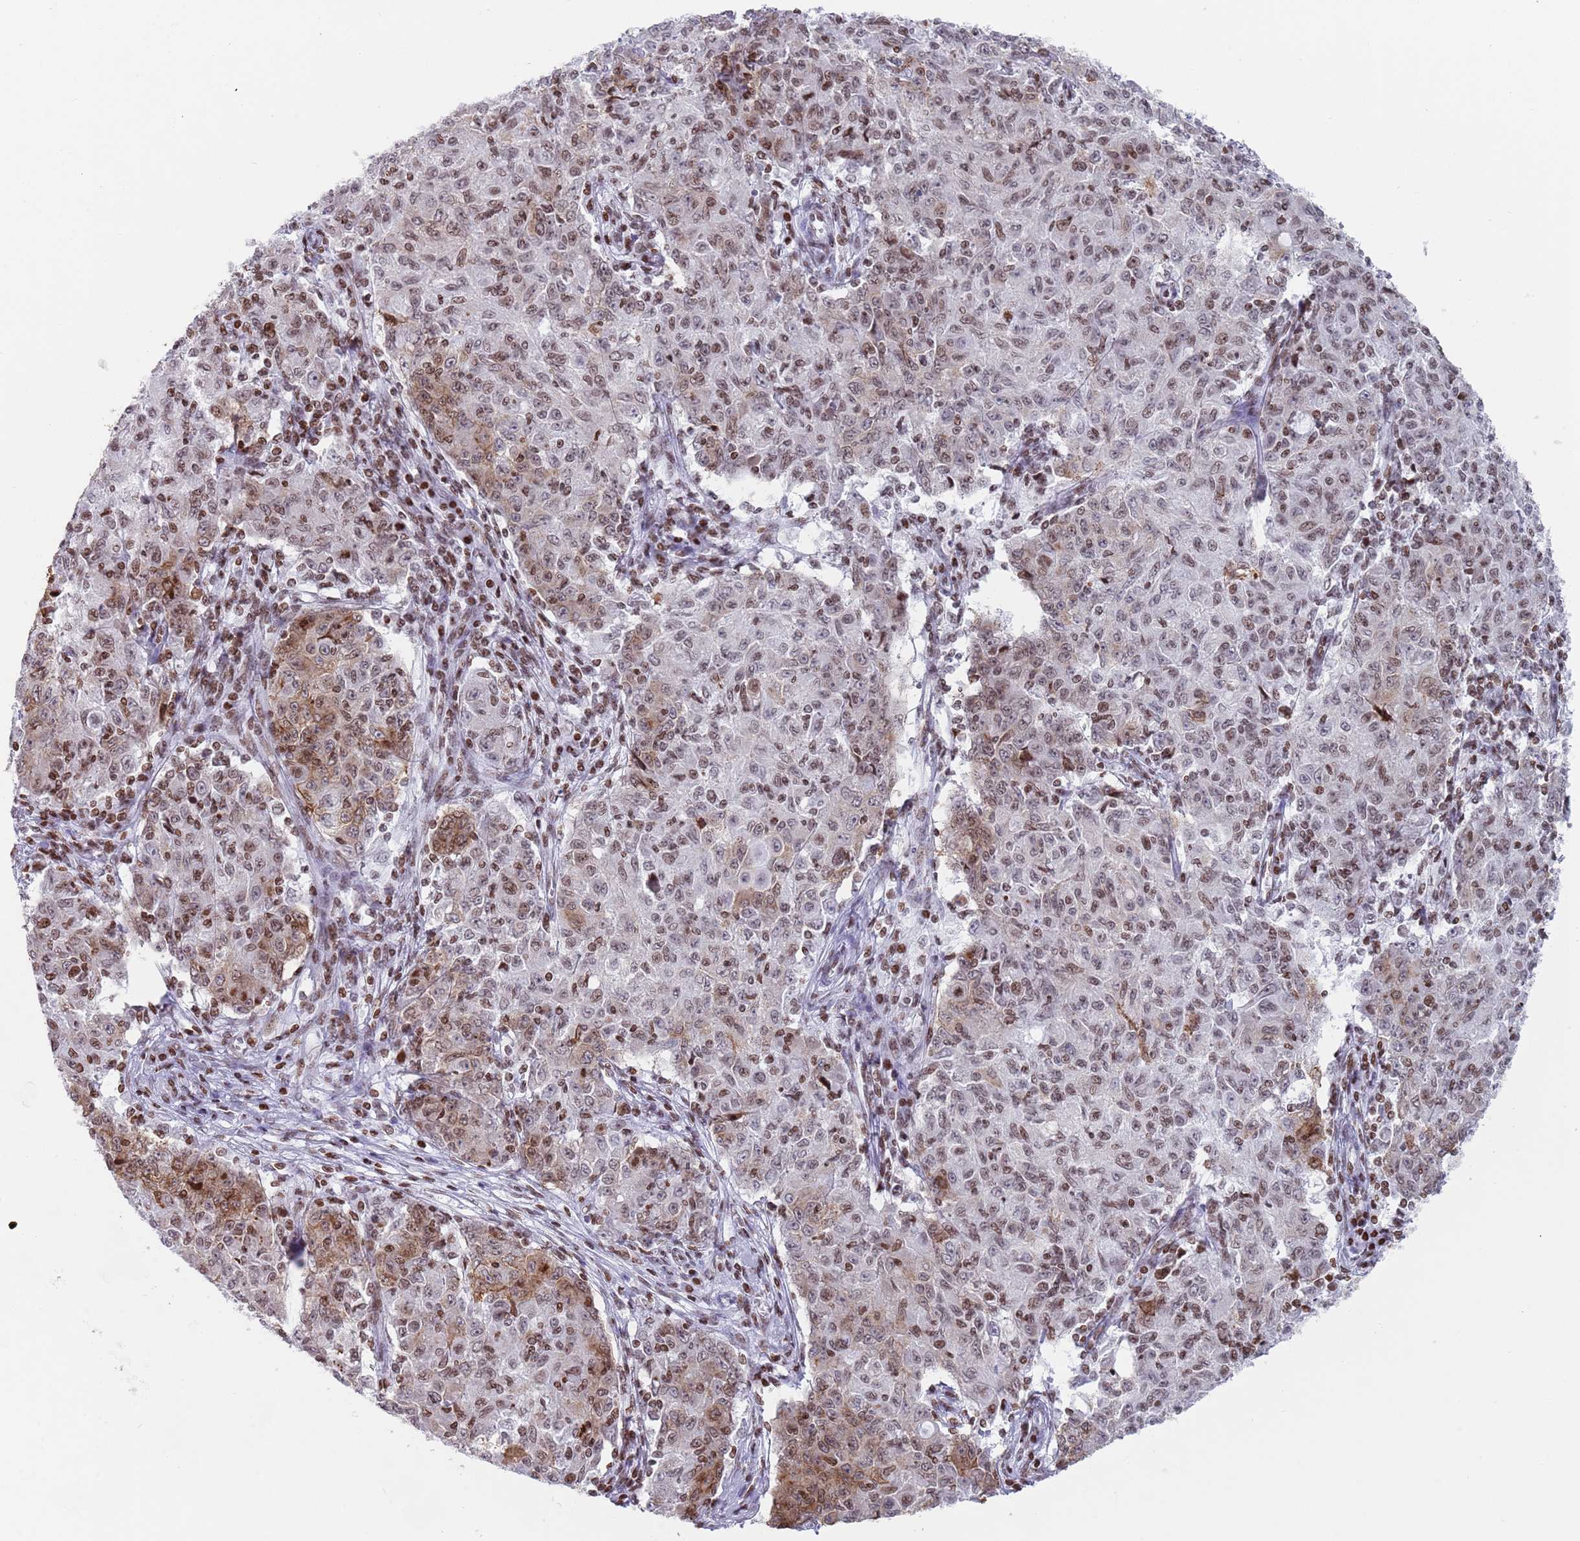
{"staining": {"intensity": "moderate", "quantity": ">75%", "location": "nuclear"}, "tissue": "ovarian cancer", "cell_type": "Tumor cells", "image_type": "cancer", "snomed": [{"axis": "morphology", "description": "Carcinoma, endometroid"}, {"axis": "topography", "description": "Ovary"}], "caption": "The image demonstrates a brown stain indicating the presence of a protein in the nuclear of tumor cells in endometroid carcinoma (ovarian).", "gene": "HDAC8", "patient": {"sex": "female", "age": 42}}